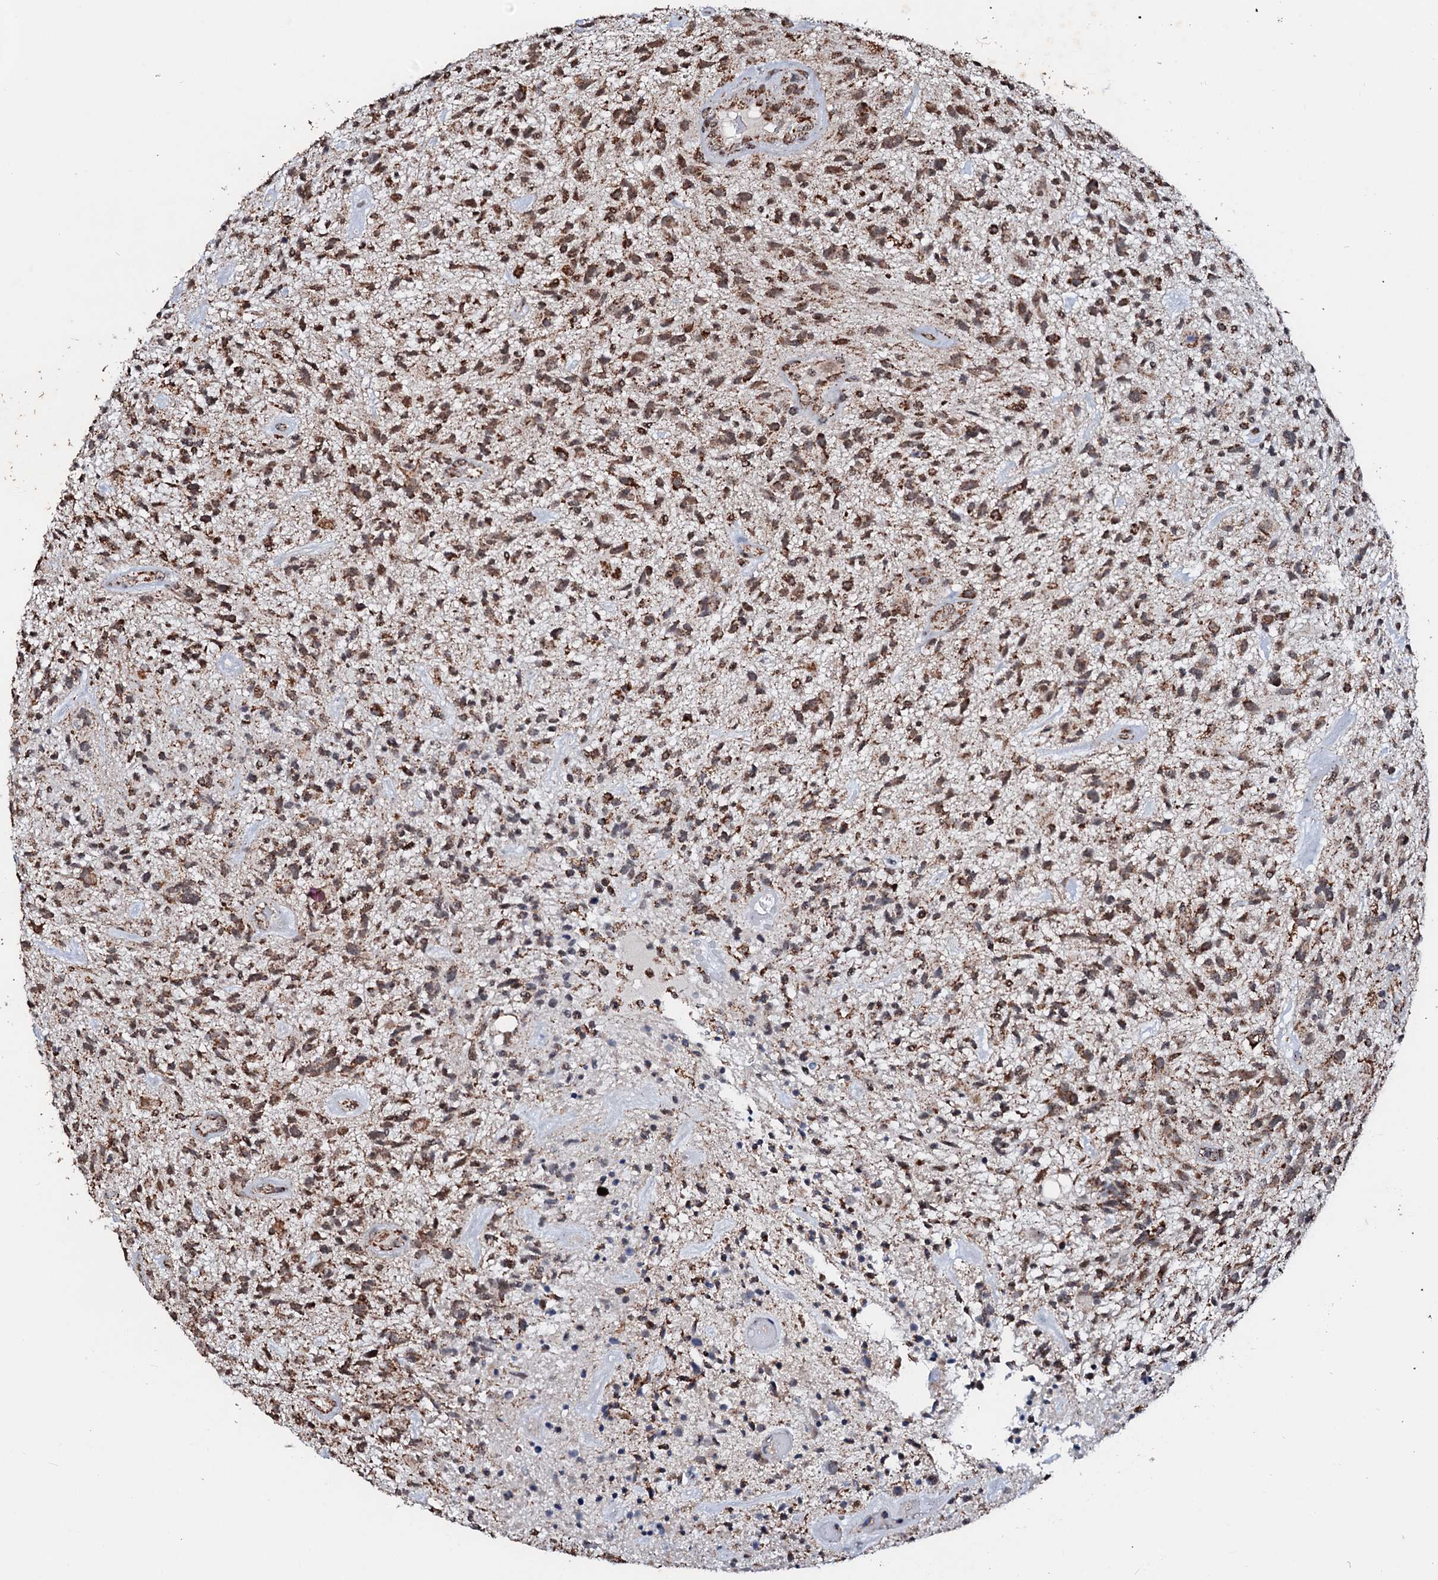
{"staining": {"intensity": "moderate", "quantity": ">75%", "location": "cytoplasmic/membranous"}, "tissue": "glioma", "cell_type": "Tumor cells", "image_type": "cancer", "snomed": [{"axis": "morphology", "description": "Glioma, malignant, High grade"}, {"axis": "topography", "description": "Brain"}], "caption": "Brown immunohistochemical staining in glioma shows moderate cytoplasmic/membranous expression in about >75% of tumor cells.", "gene": "SECISBP2L", "patient": {"sex": "male", "age": 47}}